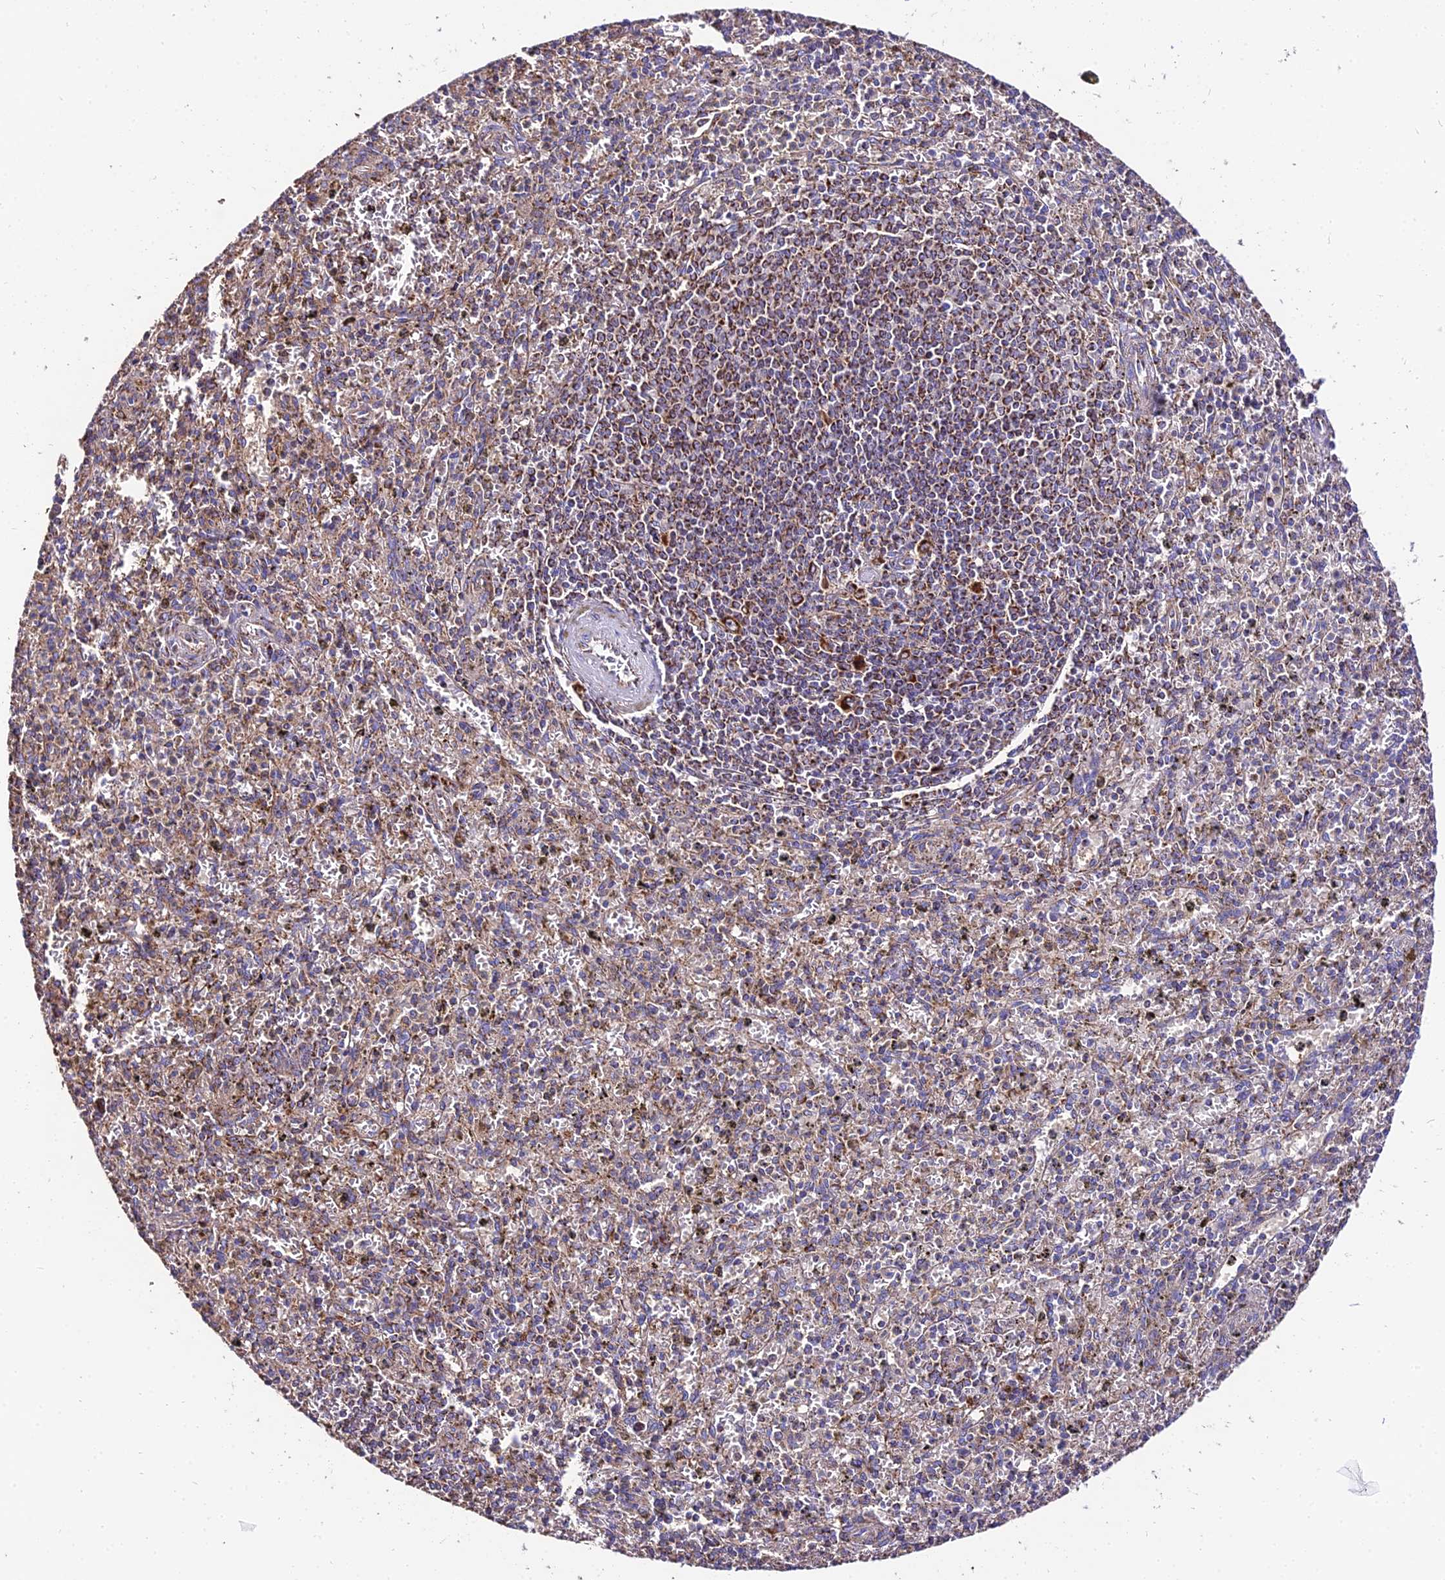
{"staining": {"intensity": "moderate", "quantity": "<25%", "location": "cytoplasmic/membranous"}, "tissue": "spleen", "cell_type": "Cells in red pulp", "image_type": "normal", "snomed": [{"axis": "morphology", "description": "Normal tissue, NOS"}, {"axis": "topography", "description": "Spleen"}], "caption": "Immunohistochemical staining of benign human spleen displays moderate cytoplasmic/membranous protein expression in about <25% of cells in red pulp. The staining was performed using DAB, with brown indicating positive protein expression. Nuclei are stained blue with hematoxylin.", "gene": "OCIAD1", "patient": {"sex": "male", "age": 72}}